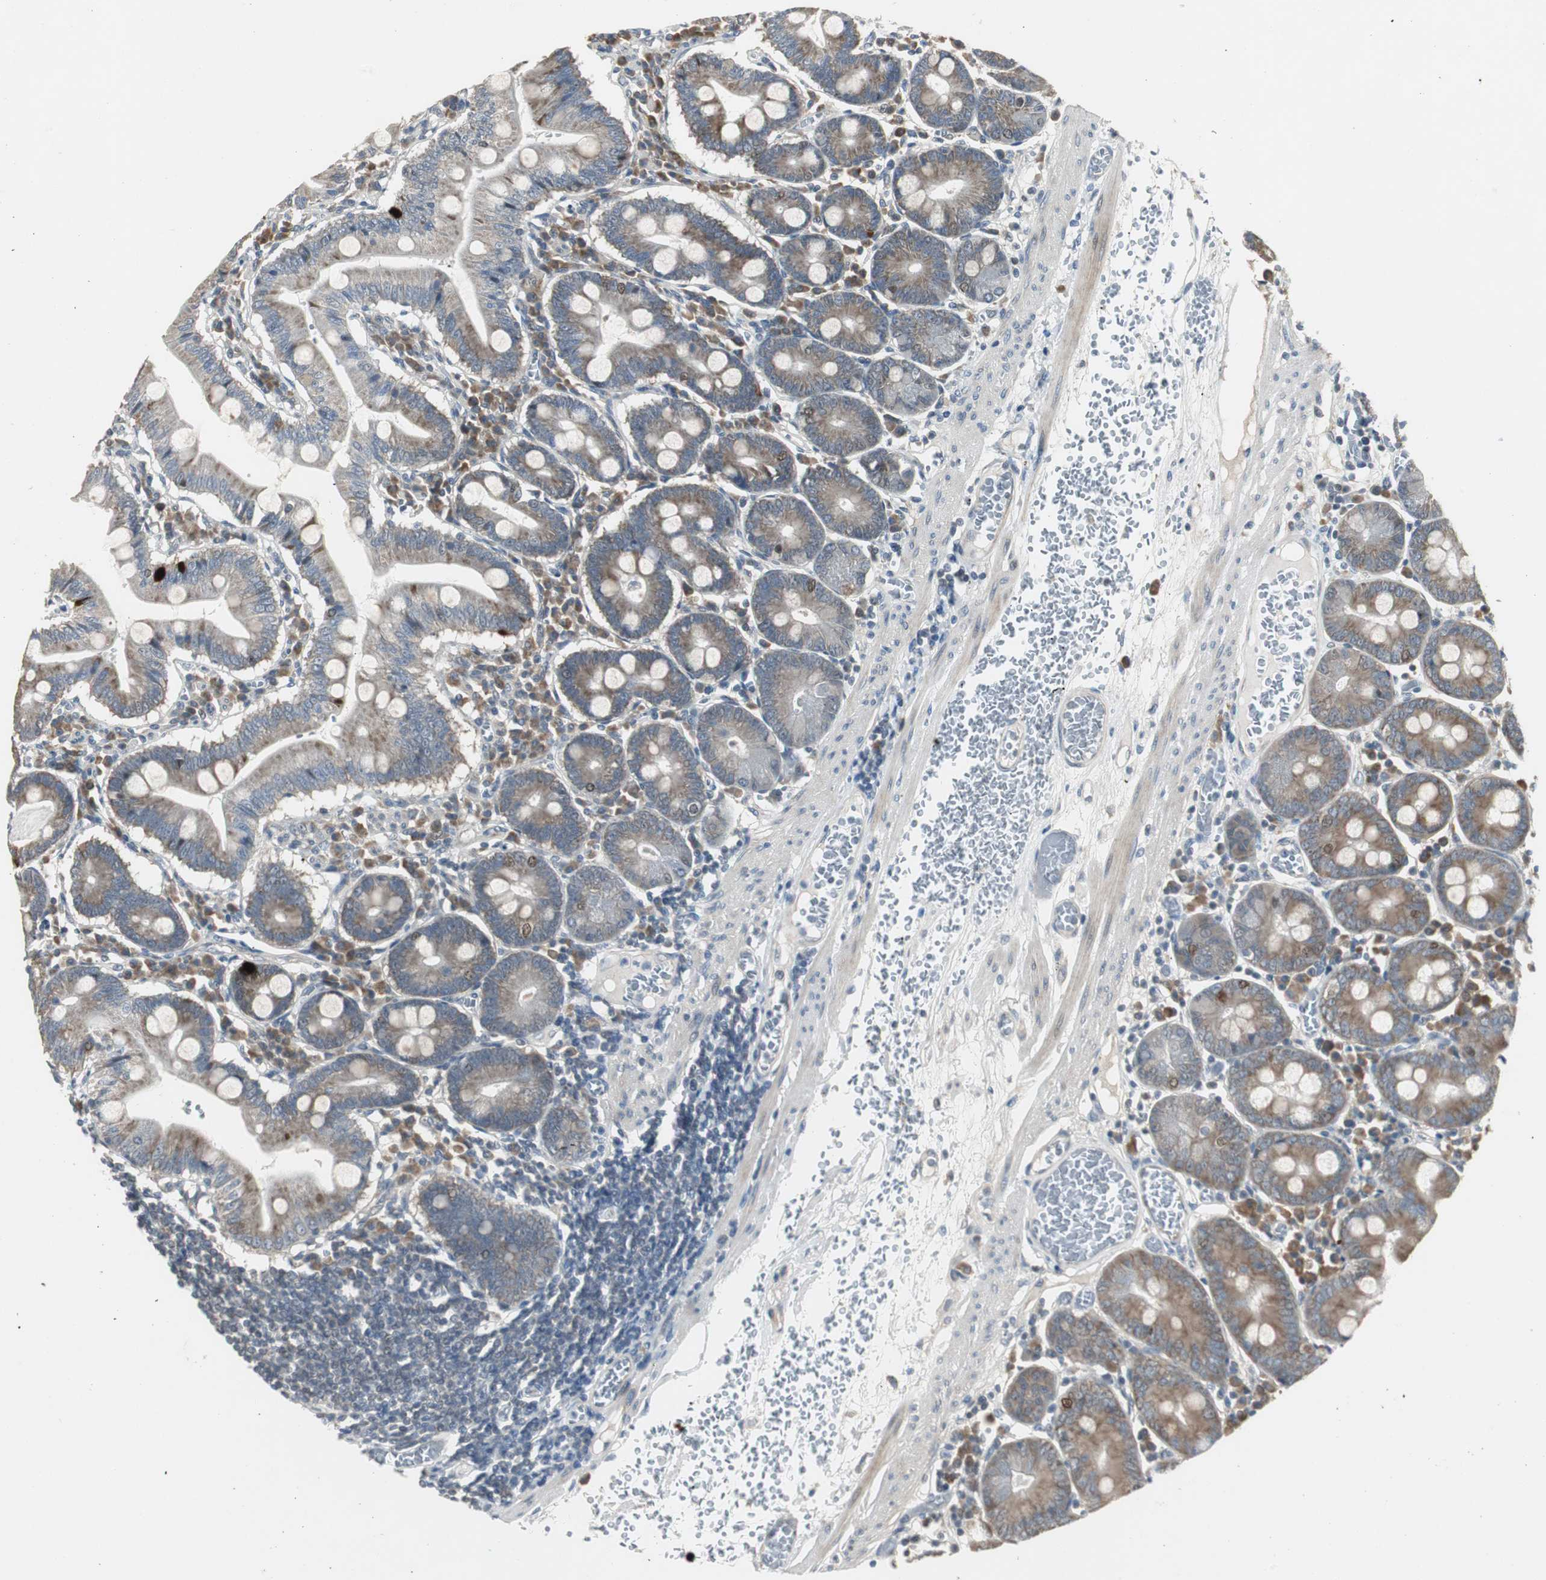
{"staining": {"intensity": "weak", "quantity": "25%-75%", "location": "cytoplasmic/membranous"}, "tissue": "small intestine", "cell_type": "Glandular cells", "image_type": "normal", "snomed": [{"axis": "morphology", "description": "Normal tissue, NOS"}, {"axis": "topography", "description": "Small intestine"}], "caption": "A low amount of weak cytoplasmic/membranous expression is appreciated in about 25%-75% of glandular cells in normal small intestine.", "gene": "MYT1", "patient": {"sex": "male", "age": 71}}